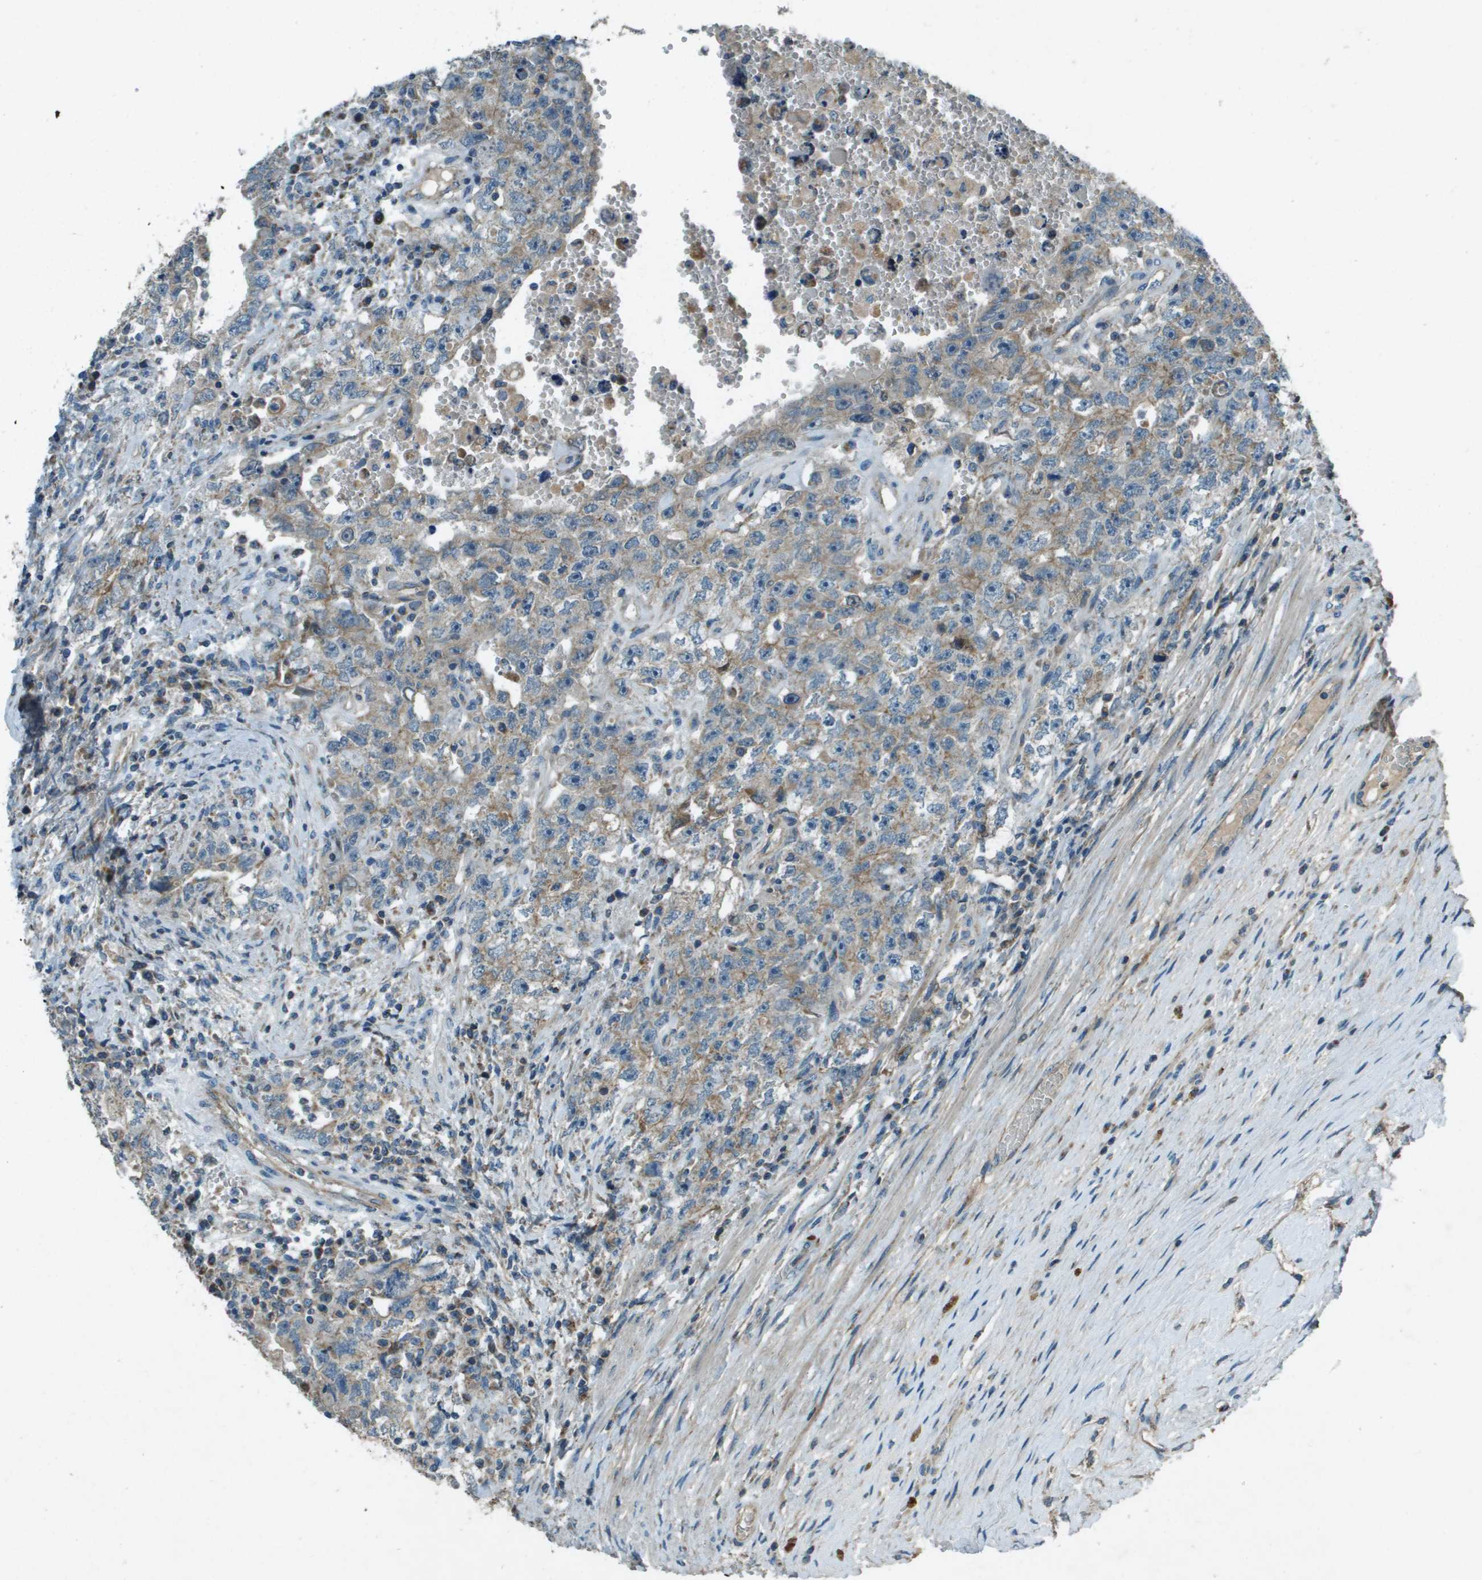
{"staining": {"intensity": "weak", "quantity": ">75%", "location": "cytoplasmic/membranous"}, "tissue": "testis cancer", "cell_type": "Tumor cells", "image_type": "cancer", "snomed": [{"axis": "morphology", "description": "Carcinoma, Embryonal, NOS"}, {"axis": "topography", "description": "Testis"}], "caption": "Human testis embryonal carcinoma stained with a protein marker displays weak staining in tumor cells.", "gene": "MIGA1", "patient": {"sex": "male", "age": 26}}